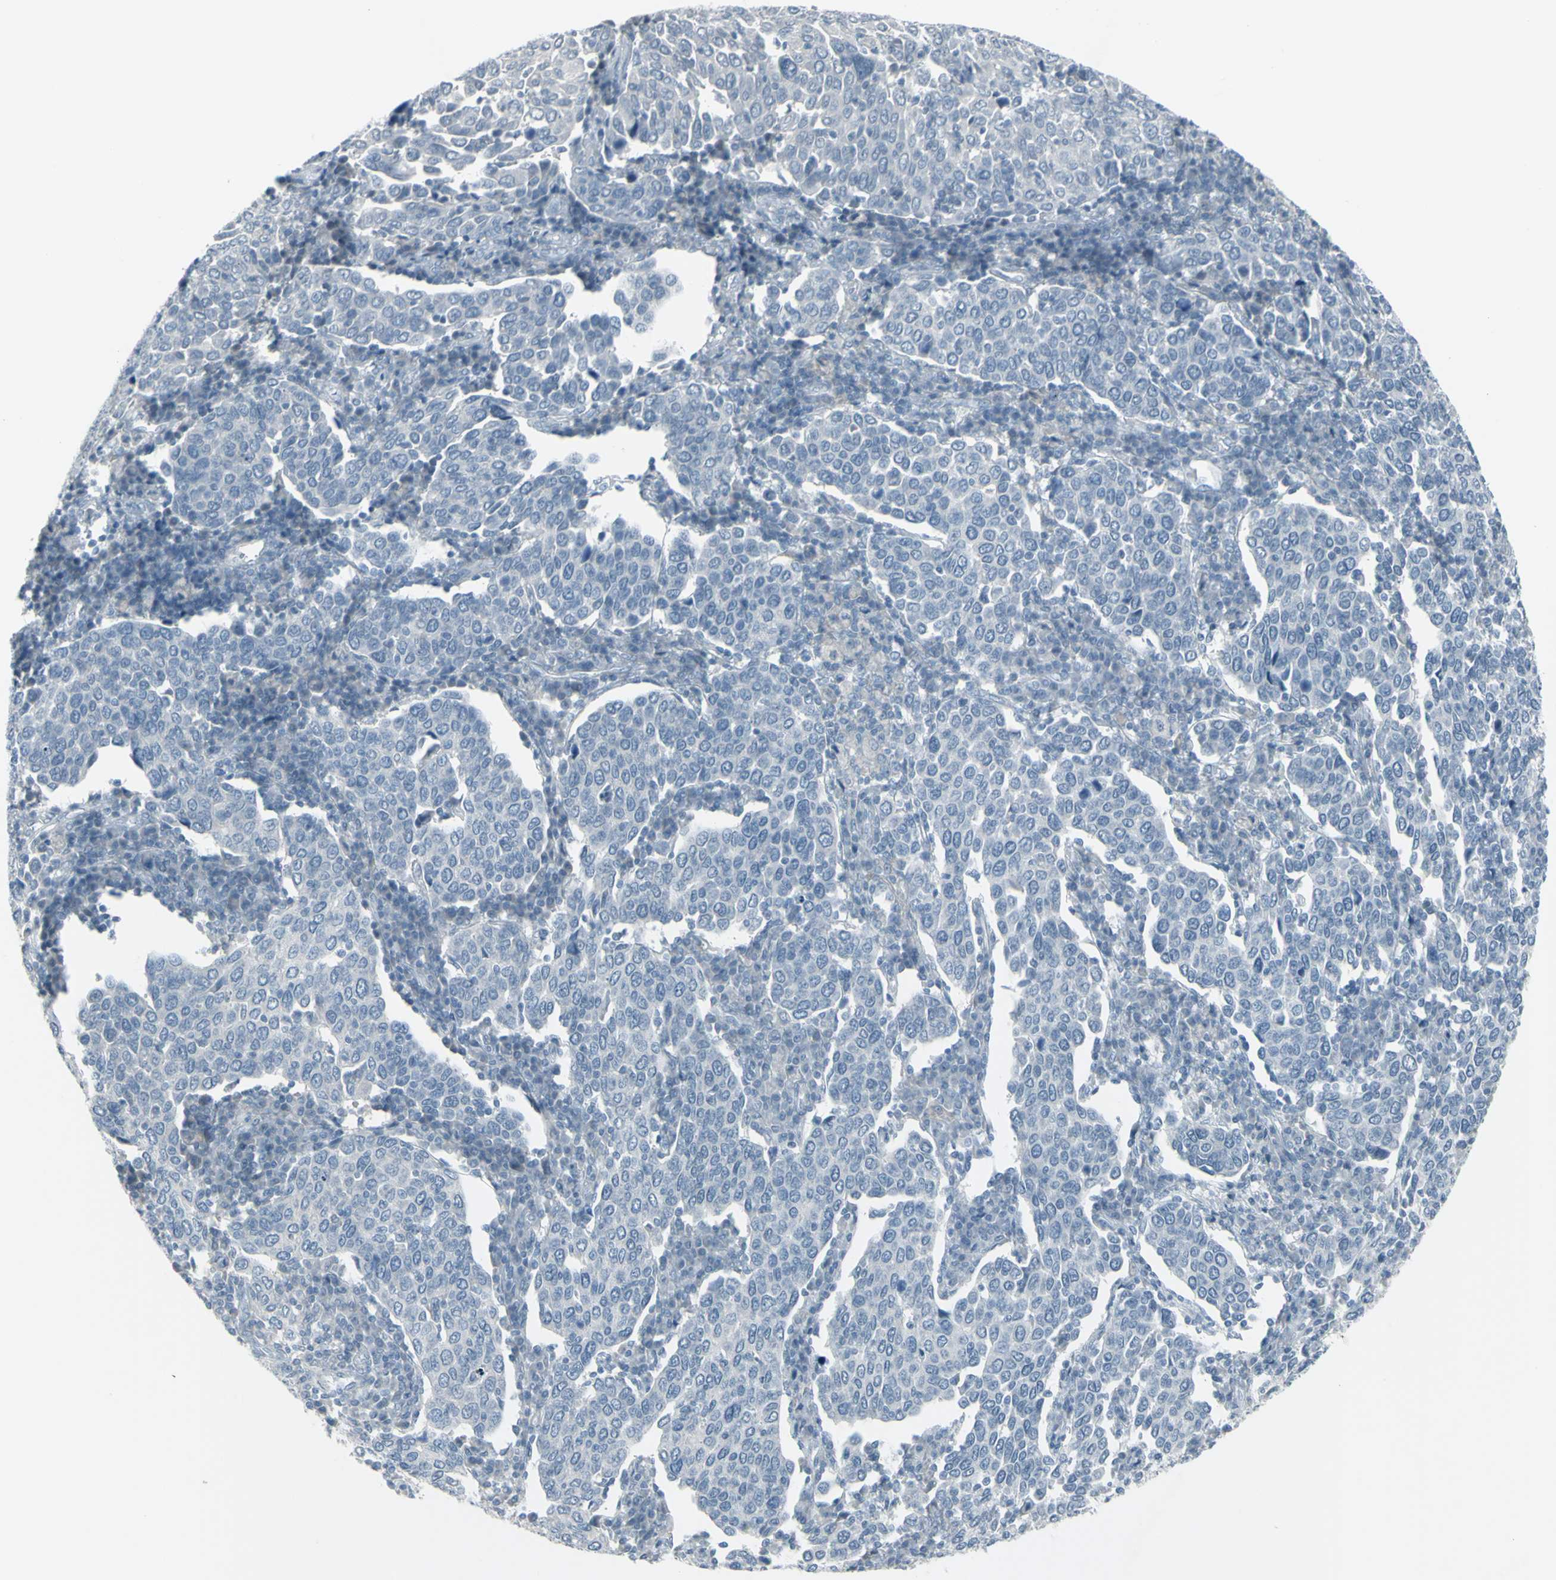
{"staining": {"intensity": "negative", "quantity": "none", "location": "none"}, "tissue": "cervical cancer", "cell_type": "Tumor cells", "image_type": "cancer", "snomed": [{"axis": "morphology", "description": "Squamous cell carcinoma, NOS"}, {"axis": "topography", "description": "Cervix"}], "caption": "Immunohistochemical staining of human cervical squamous cell carcinoma demonstrates no significant expression in tumor cells. (DAB (3,3'-diaminobenzidine) immunohistochemistry, high magnification).", "gene": "RAB3A", "patient": {"sex": "female", "age": 40}}